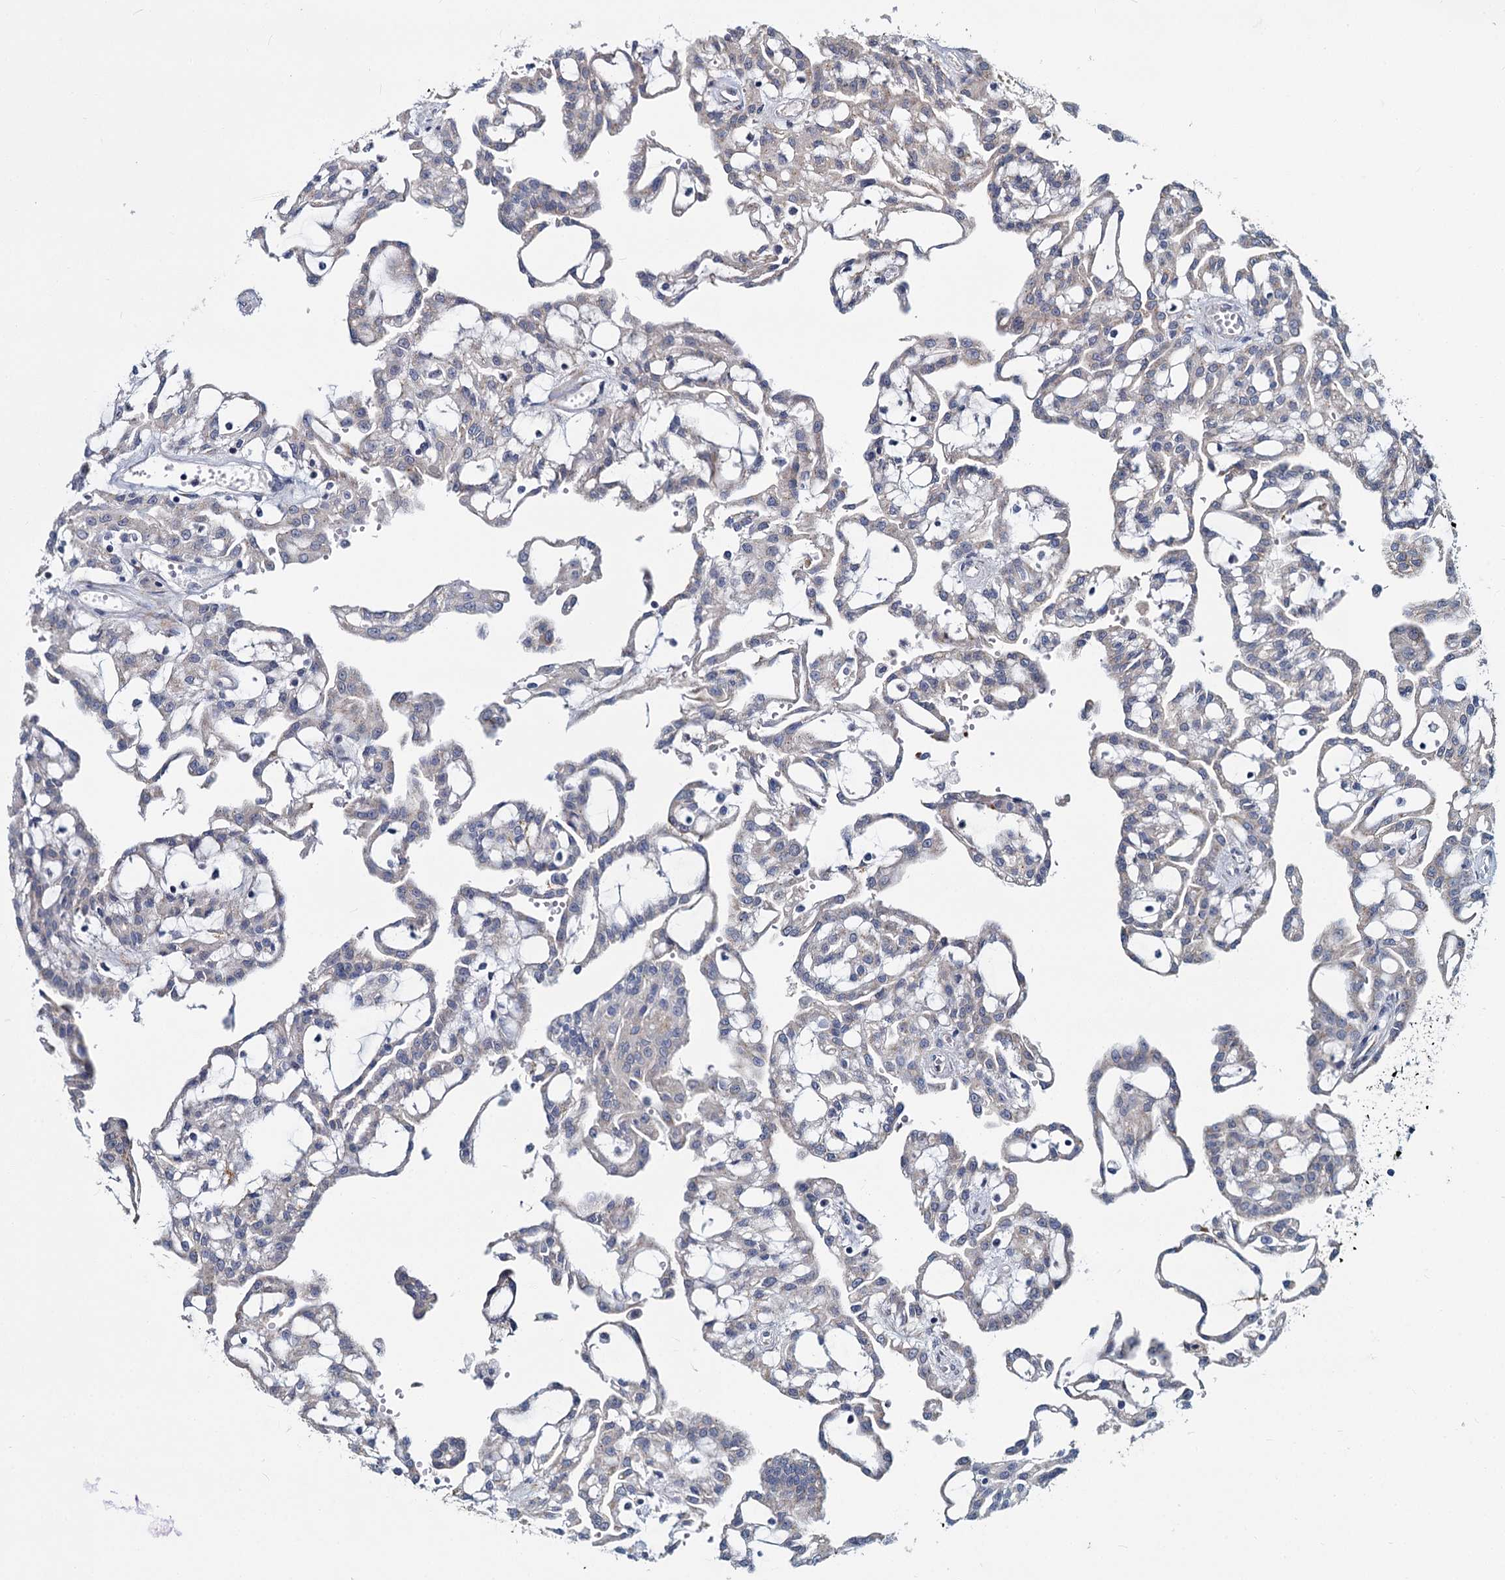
{"staining": {"intensity": "negative", "quantity": "none", "location": "none"}, "tissue": "renal cancer", "cell_type": "Tumor cells", "image_type": "cancer", "snomed": [{"axis": "morphology", "description": "Adenocarcinoma, NOS"}, {"axis": "topography", "description": "Kidney"}], "caption": "The IHC photomicrograph has no significant expression in tumor cells of renal adenocarcinoma tissue.", "gene": "DCUN1D2", "patient": {"sex": "male", "age": 63}}